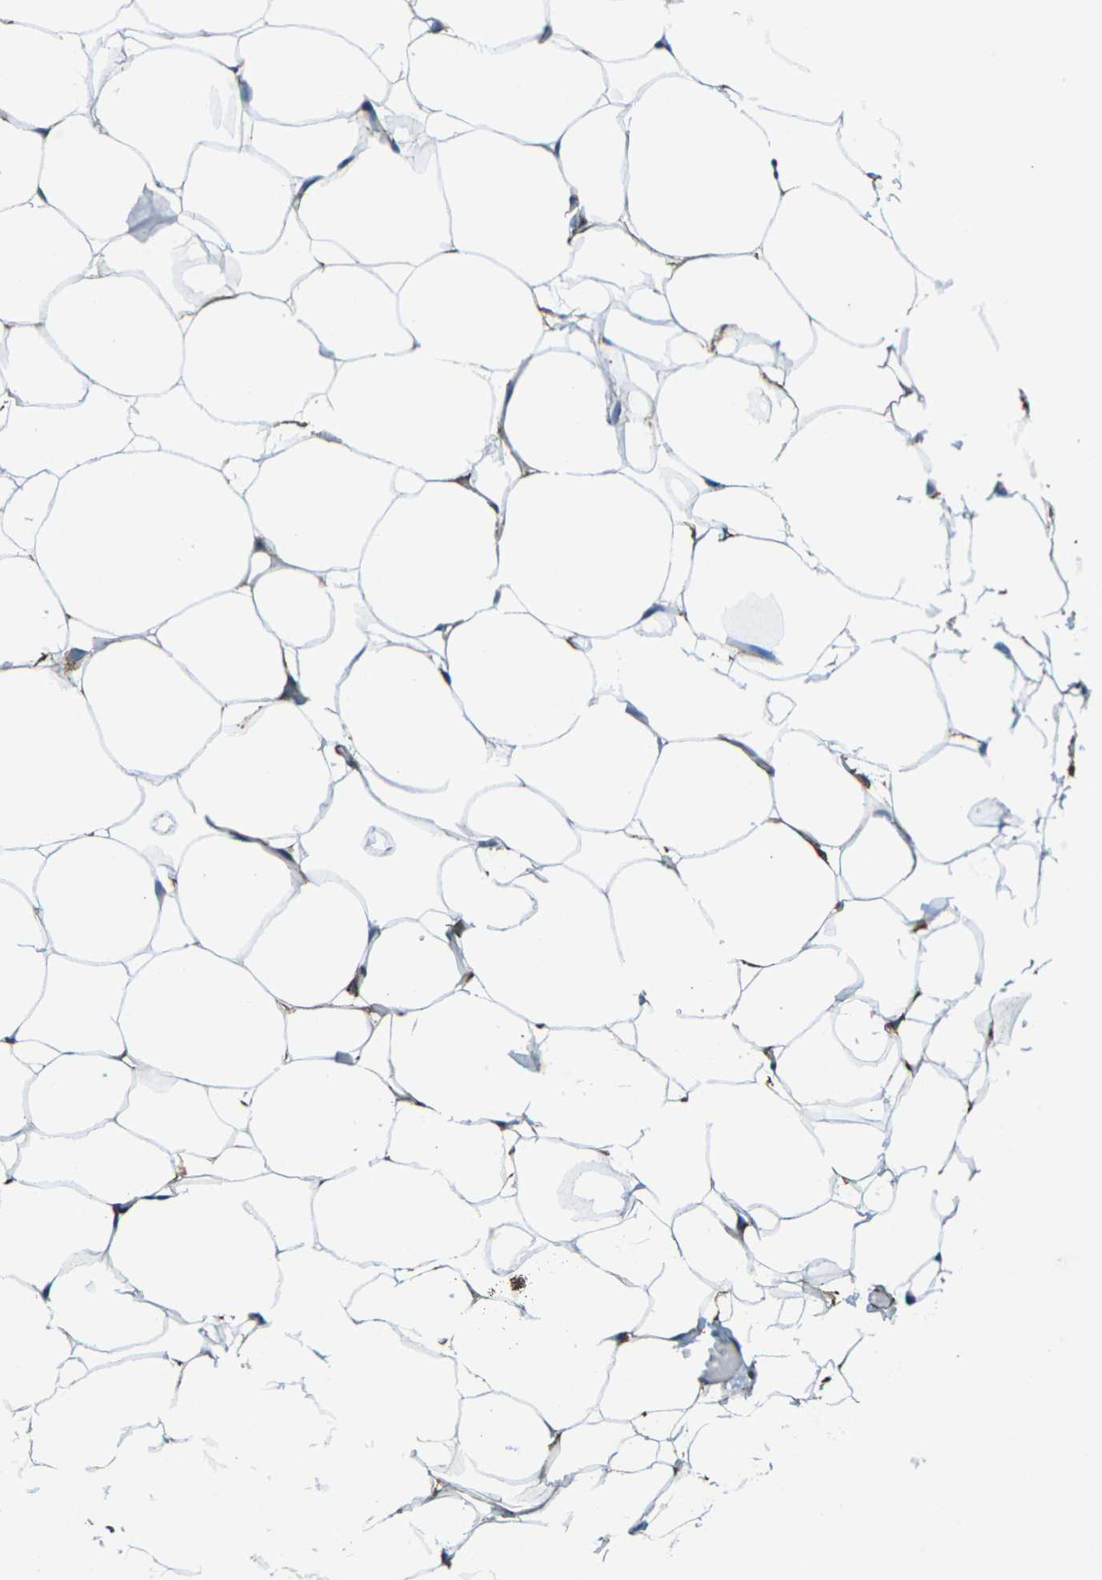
{"staining": {"intensity": "negative", "quantity": "none", "location": "none"}, "tissue": "adipose tissue", "cell_type": "Adipocytes", "image_type": "normal", "snomed": [{"axis": "morphology", "description": "Normal tissue, NOS"}, {"axis": "topography", "description": "Breast"}, {"axis": "topography", "description": "Adipose tissue"}], "caption": "Immunohistochemical staining of unremarkable human adipose tissue exhibits no significant staining in adipocytes. (DAB (3,3'-diaminobenzidine) IHC, high magnification).", "gene": "GRAMD1C", "patient": {"sex": "female", "age": 25}}